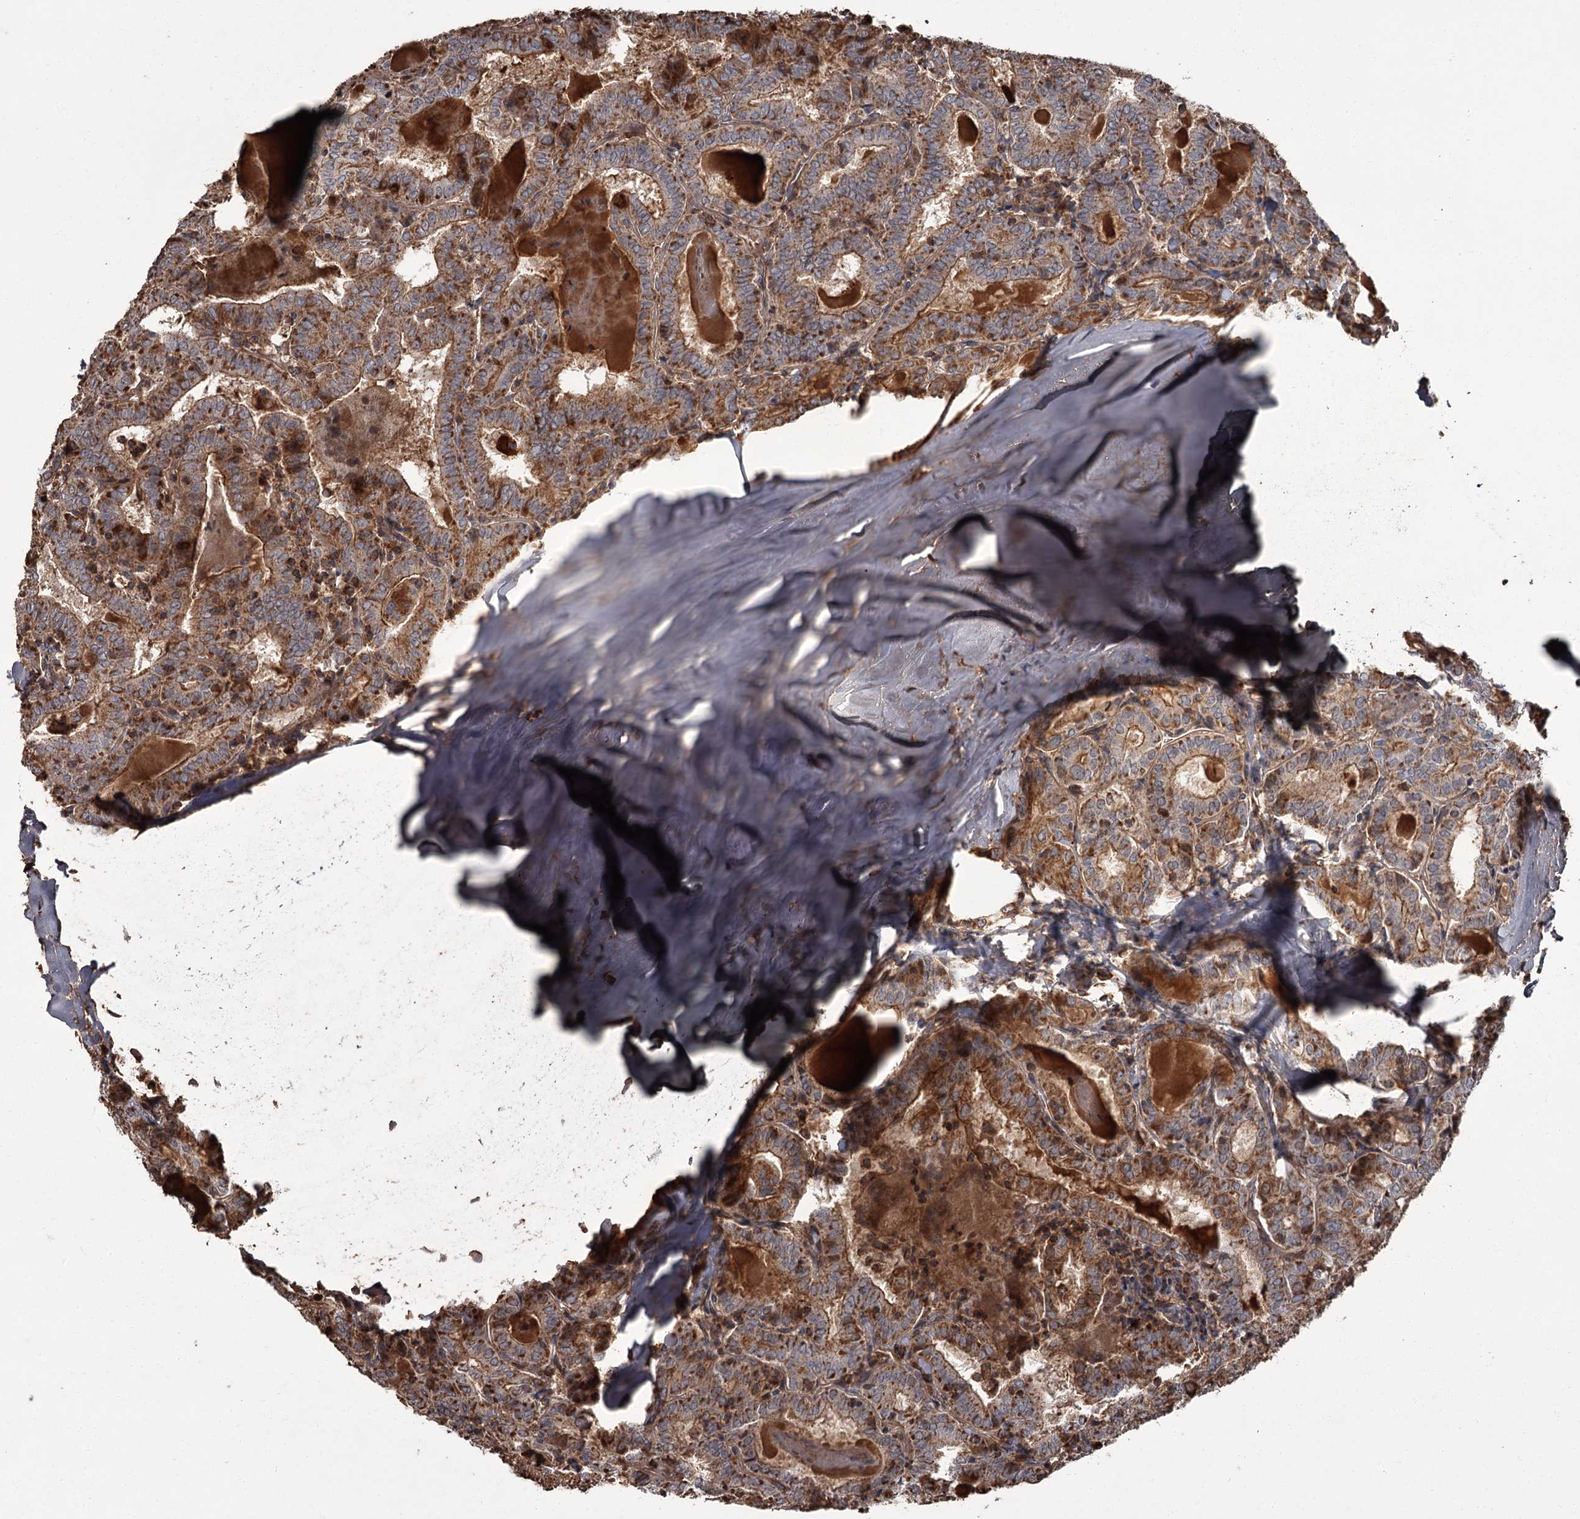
{"staining": {"intensity": "moderate", "quantity": ">75%", "location": "cytoplasmic/membranous"}, "tissue": "thyroid cancer", "cell_type": "Tumor cells", "image_type": "cancer", "snomed": [{"axis": "morphology", "description": "Papillary adenocarcinoma, NOS"}, {"axis": "topography", "description": "Thyroid gland"}], "caption": "Immunohistochemical staining of human papillary adenocarcinoma (thyroid) exhibits medium levels of moderate cytoplasmic/membranous staining in approximately >75% of tumor cells. The staining is performed using DAB brown chromogen to label protein expression. The nuclei are counter-stained blue using hematoxylin.", "gene": "THAP9", "patient": {"sex": "female", "age": 72}}